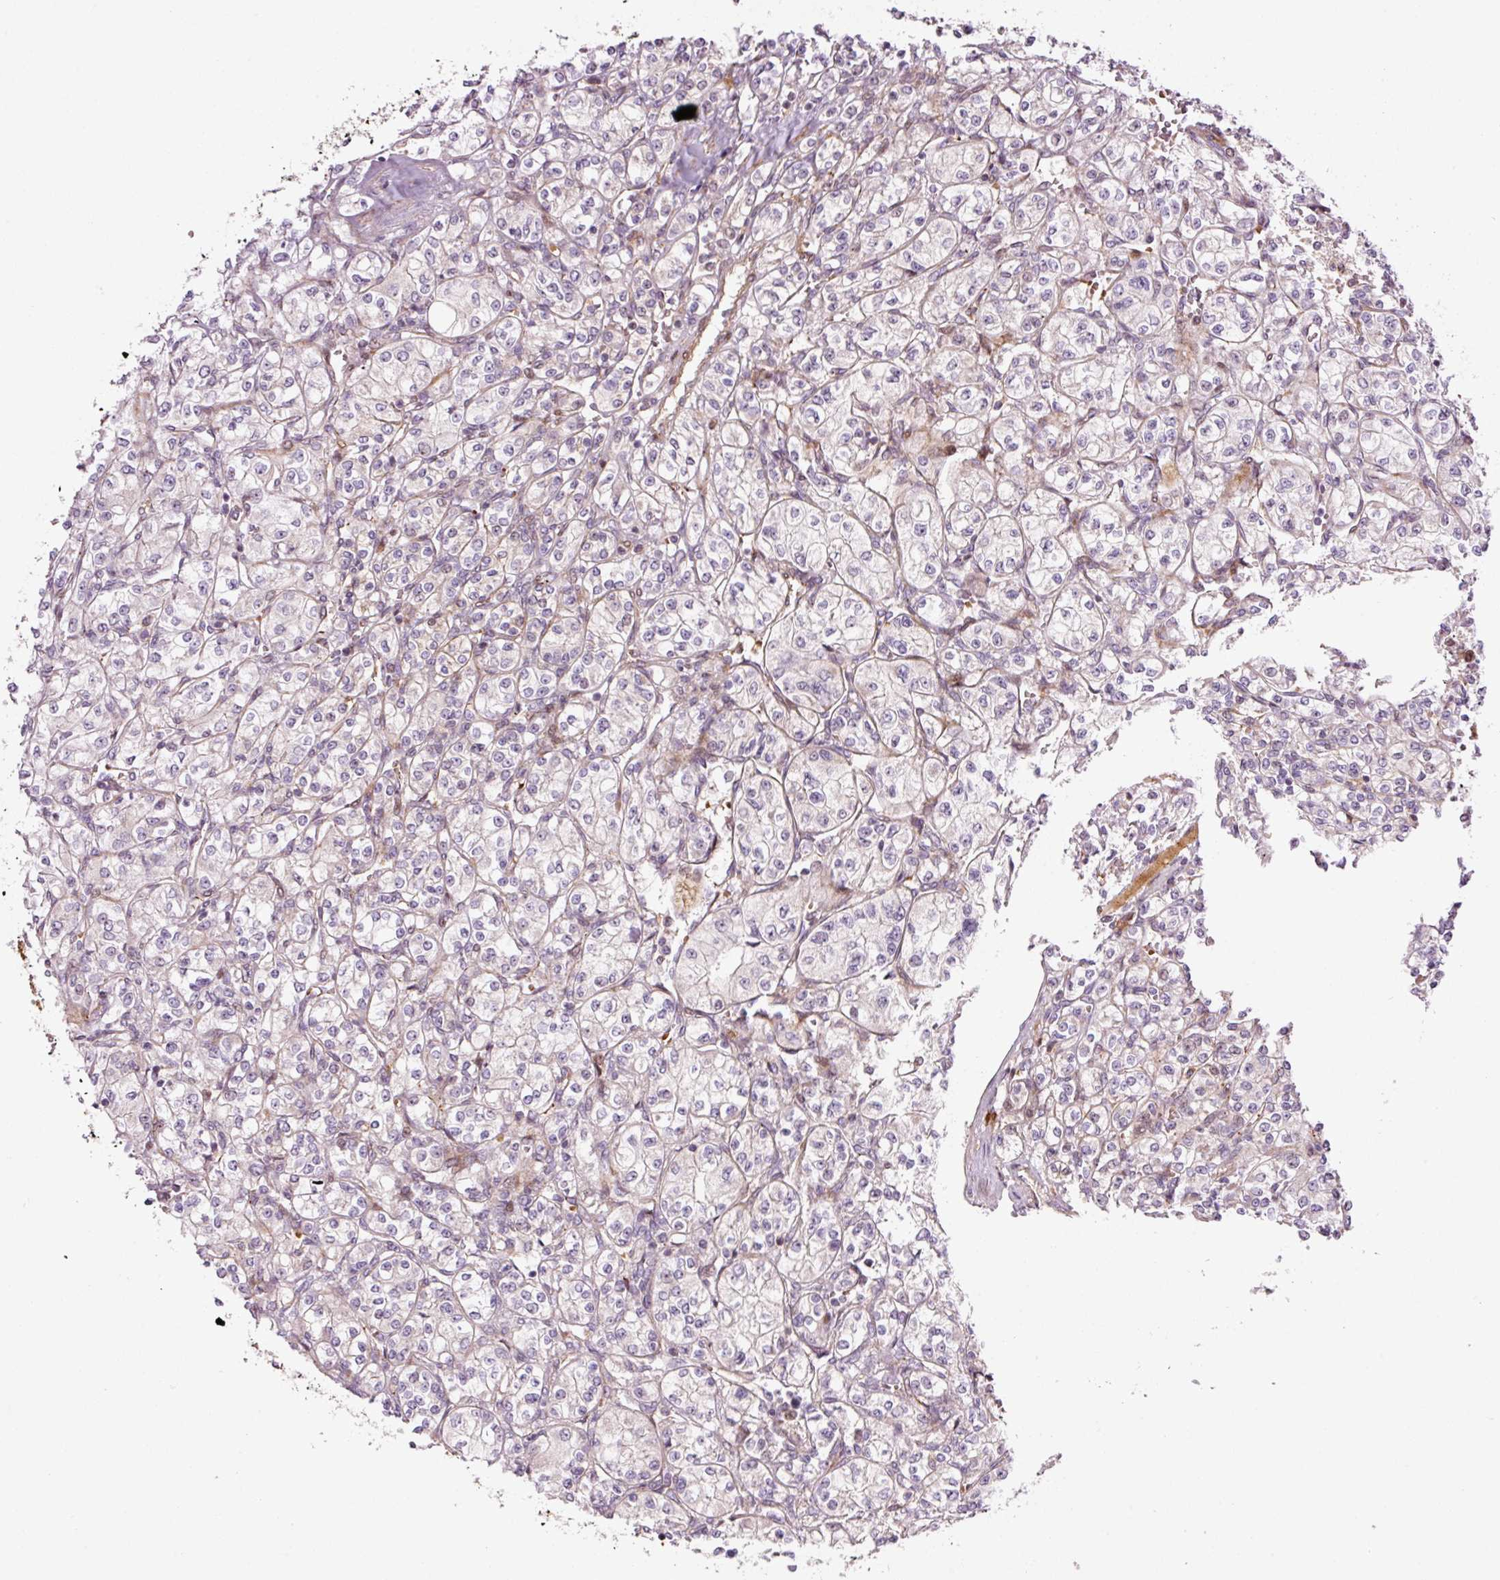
{"staining": {"intensity": "negative", "quantity": "none", "location": "none"}, "tissue": "renal cancer", "cell_type": "Tumor cells", "image_type": "cancer", "snomed": [{"axis": "morphology", "description": "Adenocarcinoma, NOS"}, {"axis": "topography", "description": "Kidney"}], "caption": "Renal cancer stained for a protein using IHC shows no positivity tumor cells.", "gene": "ANKRD20A1", "patient": {"sex": "male", "age": 77}}